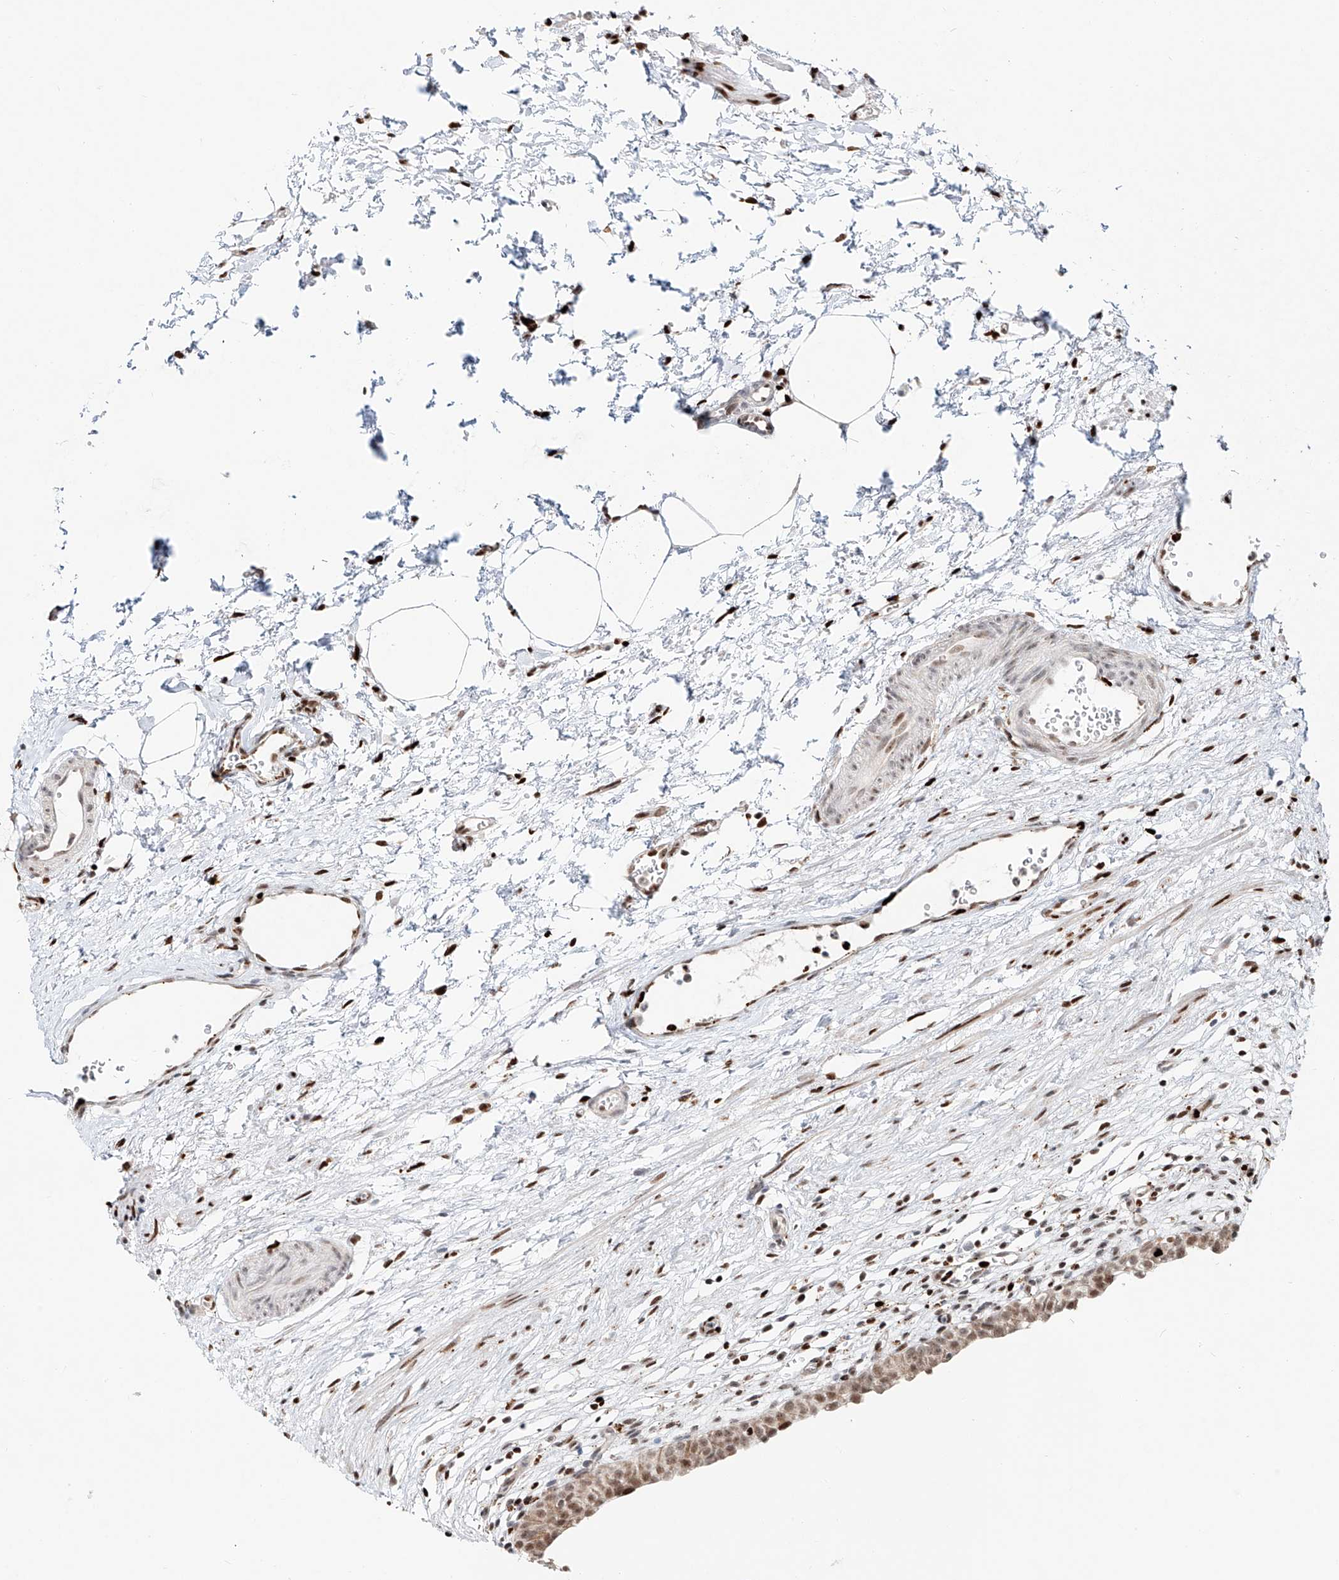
{"staining": {"intensity": "strong", "quantity": "25%-75%", "location": "cytoplasmic/membranous,nuclear"}, "tissue": "urinary bladder", "cell_type": "Urothelial cells", "image_type": "normal", "snomed": [{"axis": "morphology", "description": "Normal tissue, NOS"}, {"axis": "morphology", "description": "Urothelial carcinoma, High grade"}, {"axis": "topography", "description": "Urinary bladder"}], "caption": "Urinary bladder stained with a brown dye reveals strong cytoplasmic/membranous,nuclear positive expression in approximately 25%-75% of urothelial cells.", "gene": "DZIP1L", "patient": {"sex": "female", "age": 60}}